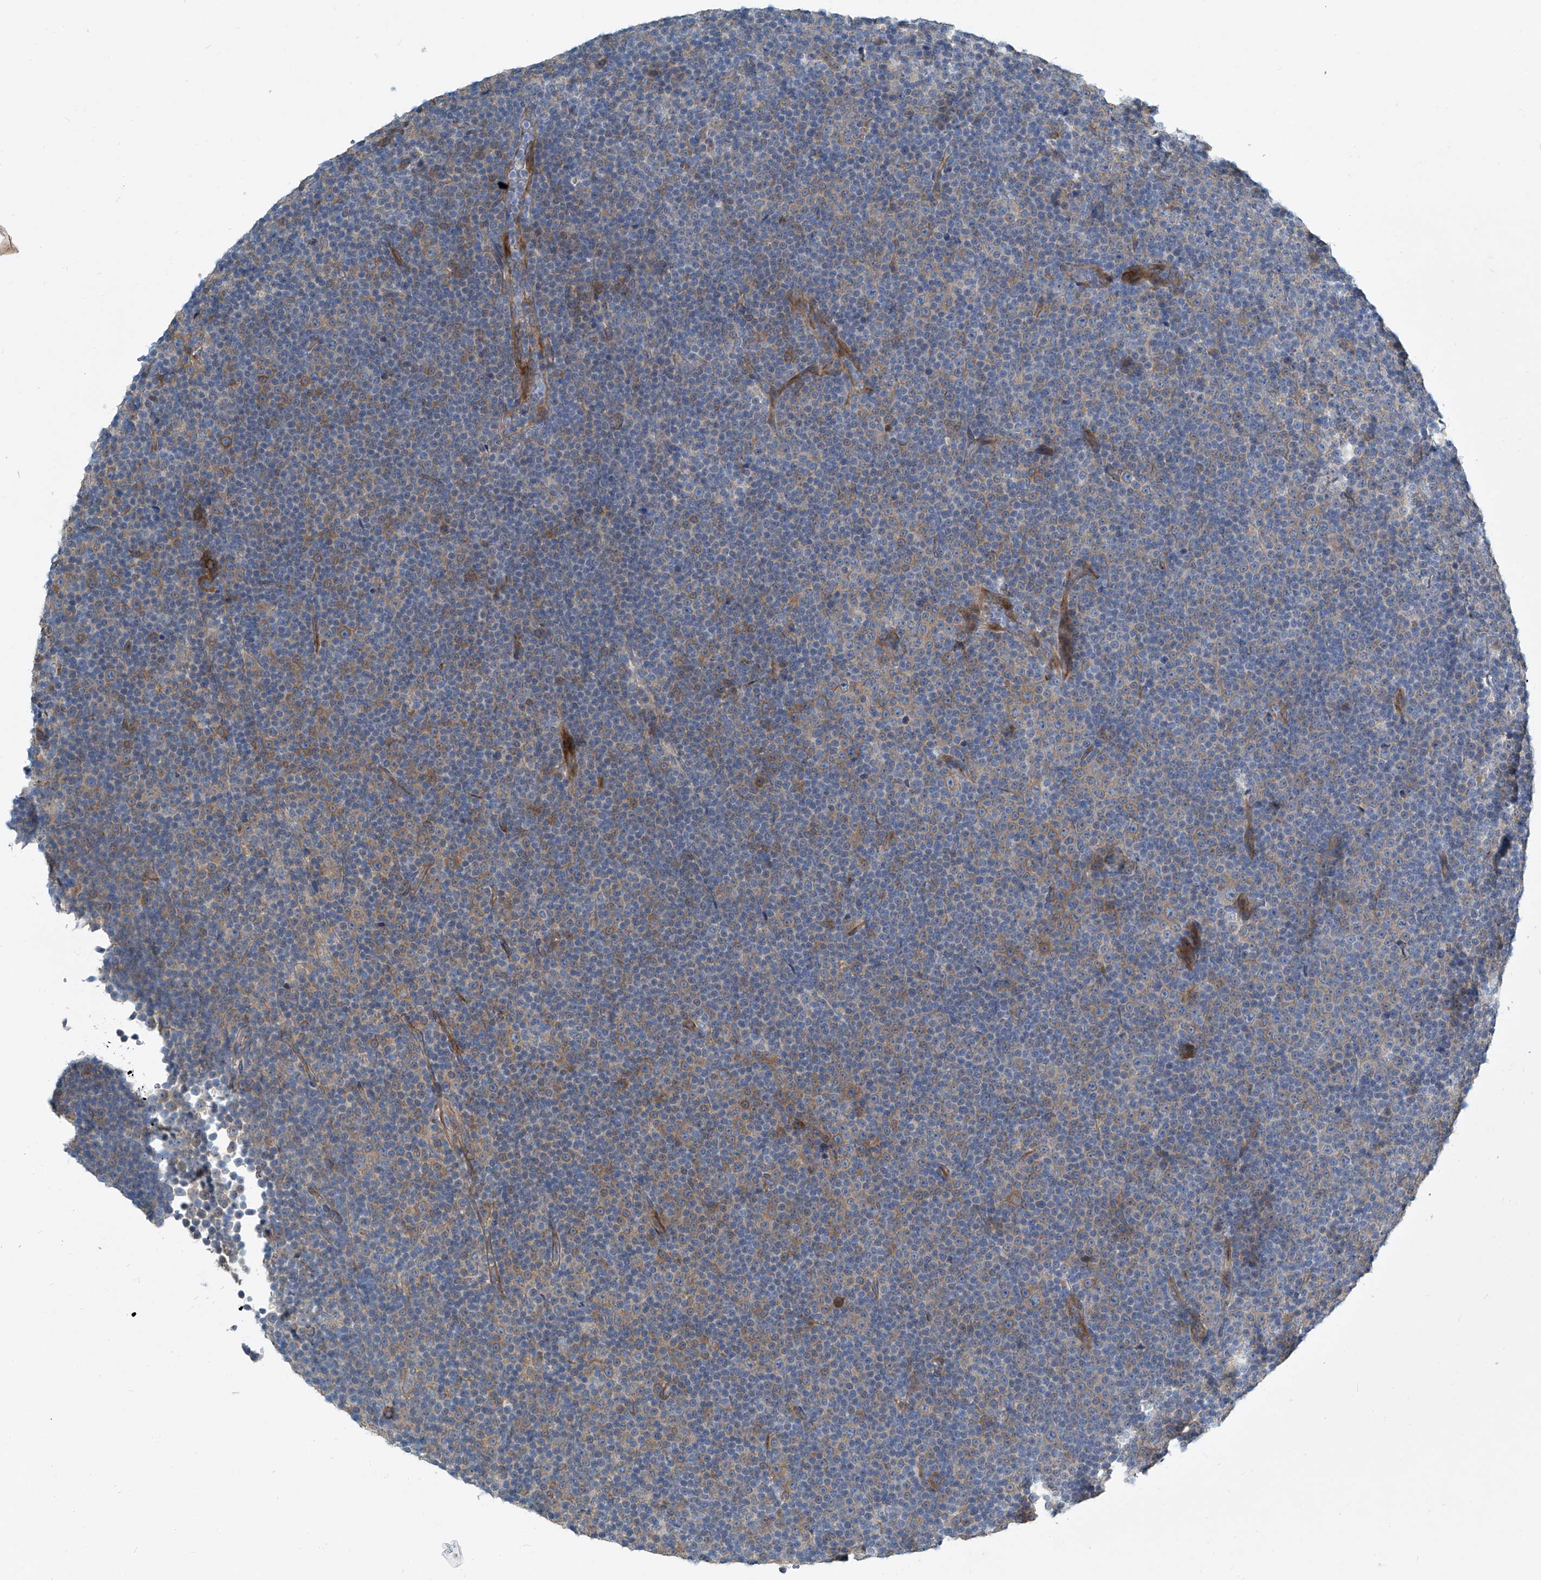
{"staining": {"intensity": "moderate", "quantity": "<25%", "location": "cytoplasmic/membranous"}, "tissue": "lymphoma", "cell_type": "Tumor cells", "image_type": "cancer", "snomed": [{"axis": "morphology", "description": "Malignant lymphoma, non-Hodgkin's type, Low grade"}, {"axis": "topography", "description": "Lymph node"}], "caption": "A brown stain highlights moderate cytoplasmic/membranous expression of a protein in low-grade malignant lymphoma, non-Hodgkin's type tumor cells.", "gene": "SLC26A11", "patient": {"sex": "female", "age": 67}}